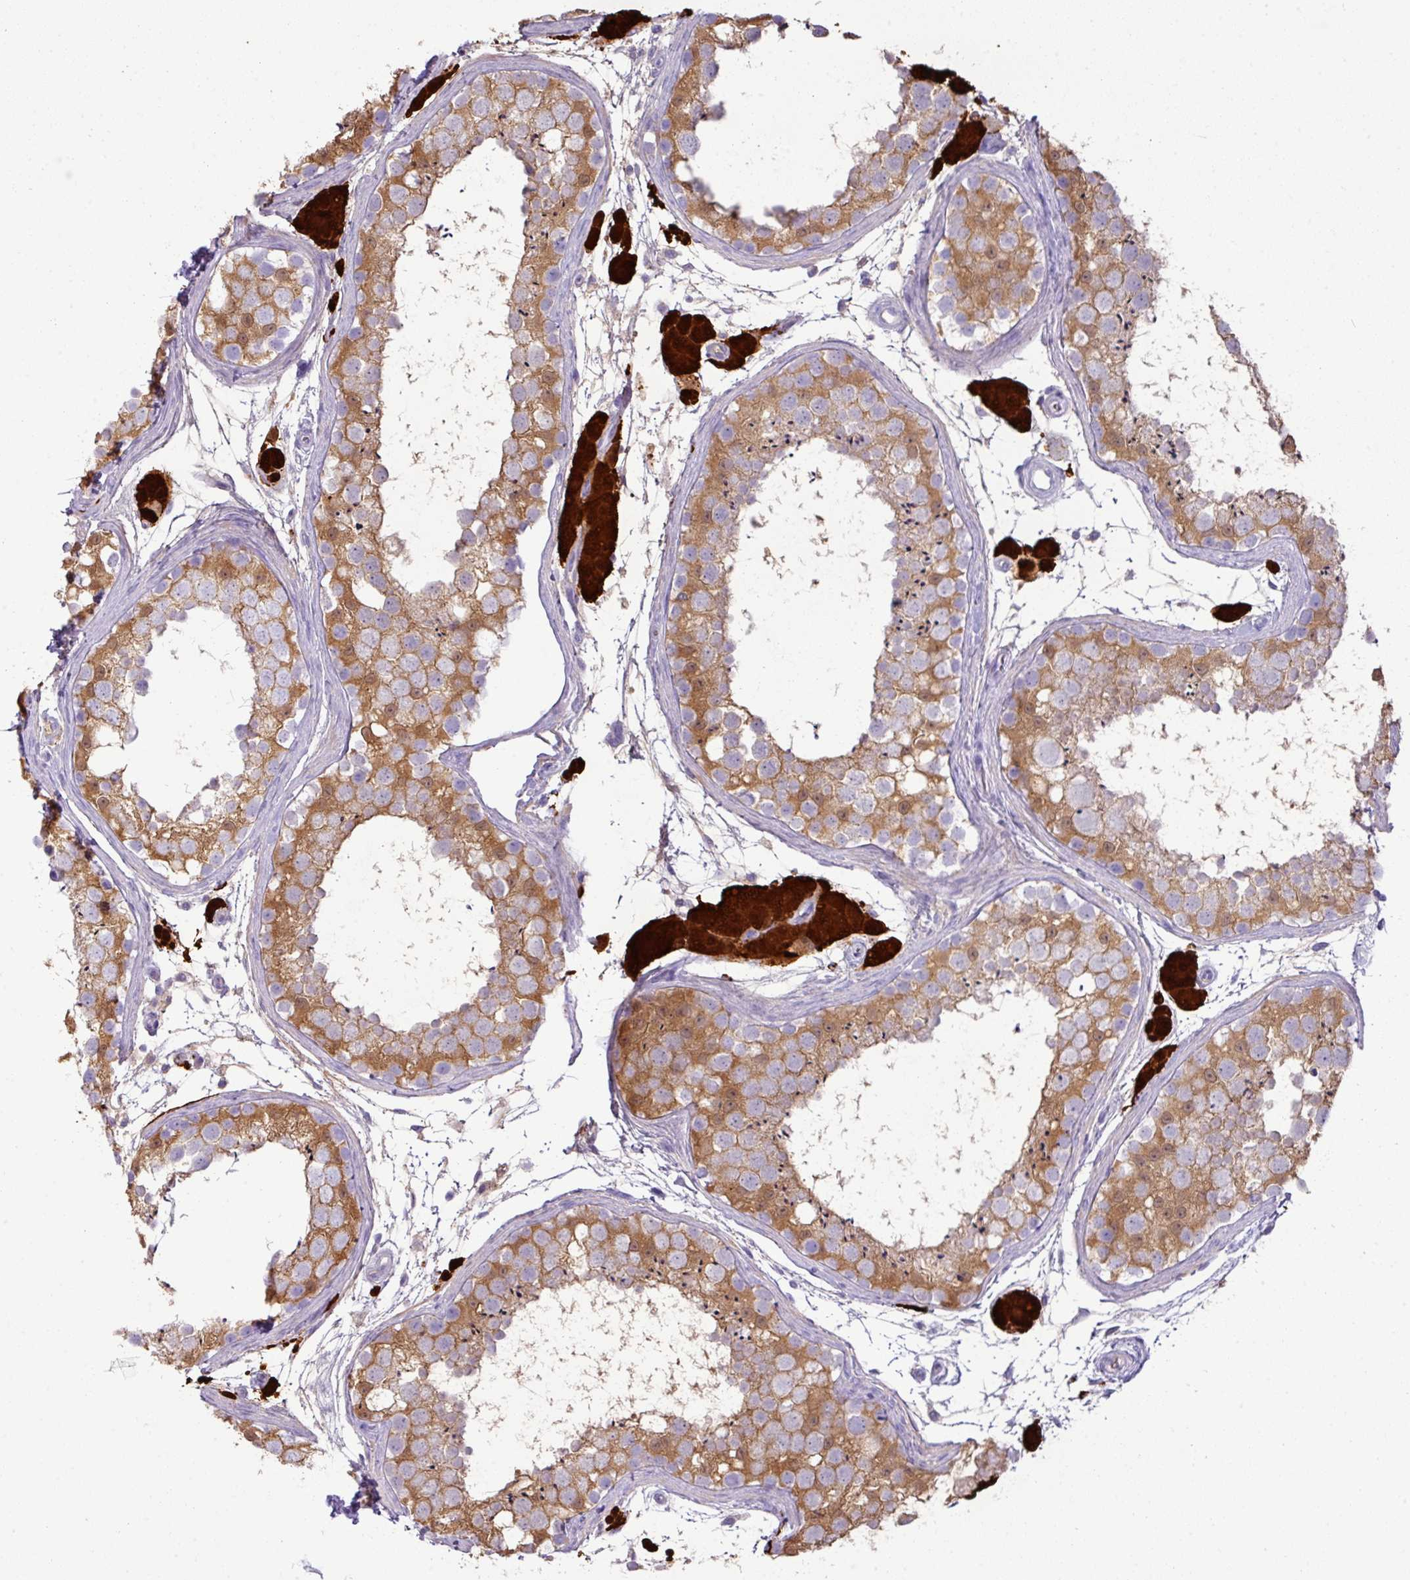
{"staining": {"intensity": "moderate", "quantity": ">75%", "location": "cytoplasmic/membranous"}, "tissue": "testis", "cell_type": "Cells in seminiferous ducts", "image_type": "normal", "snomed": [{"axis": "morphology", "description": "Normal tissue, NOS"}, {"axis": "topography", "description": "Testis"}], "caption": "An immunohistochemistry (IHC) micrograph of benign tissue is shown. Protein staining in brown labels moderate cytoplasmic/membranous positivity in testis within cells in seminiferous ducts.", "gene": "GSTA1", "patient": {"sex": "male", "age": 41}}